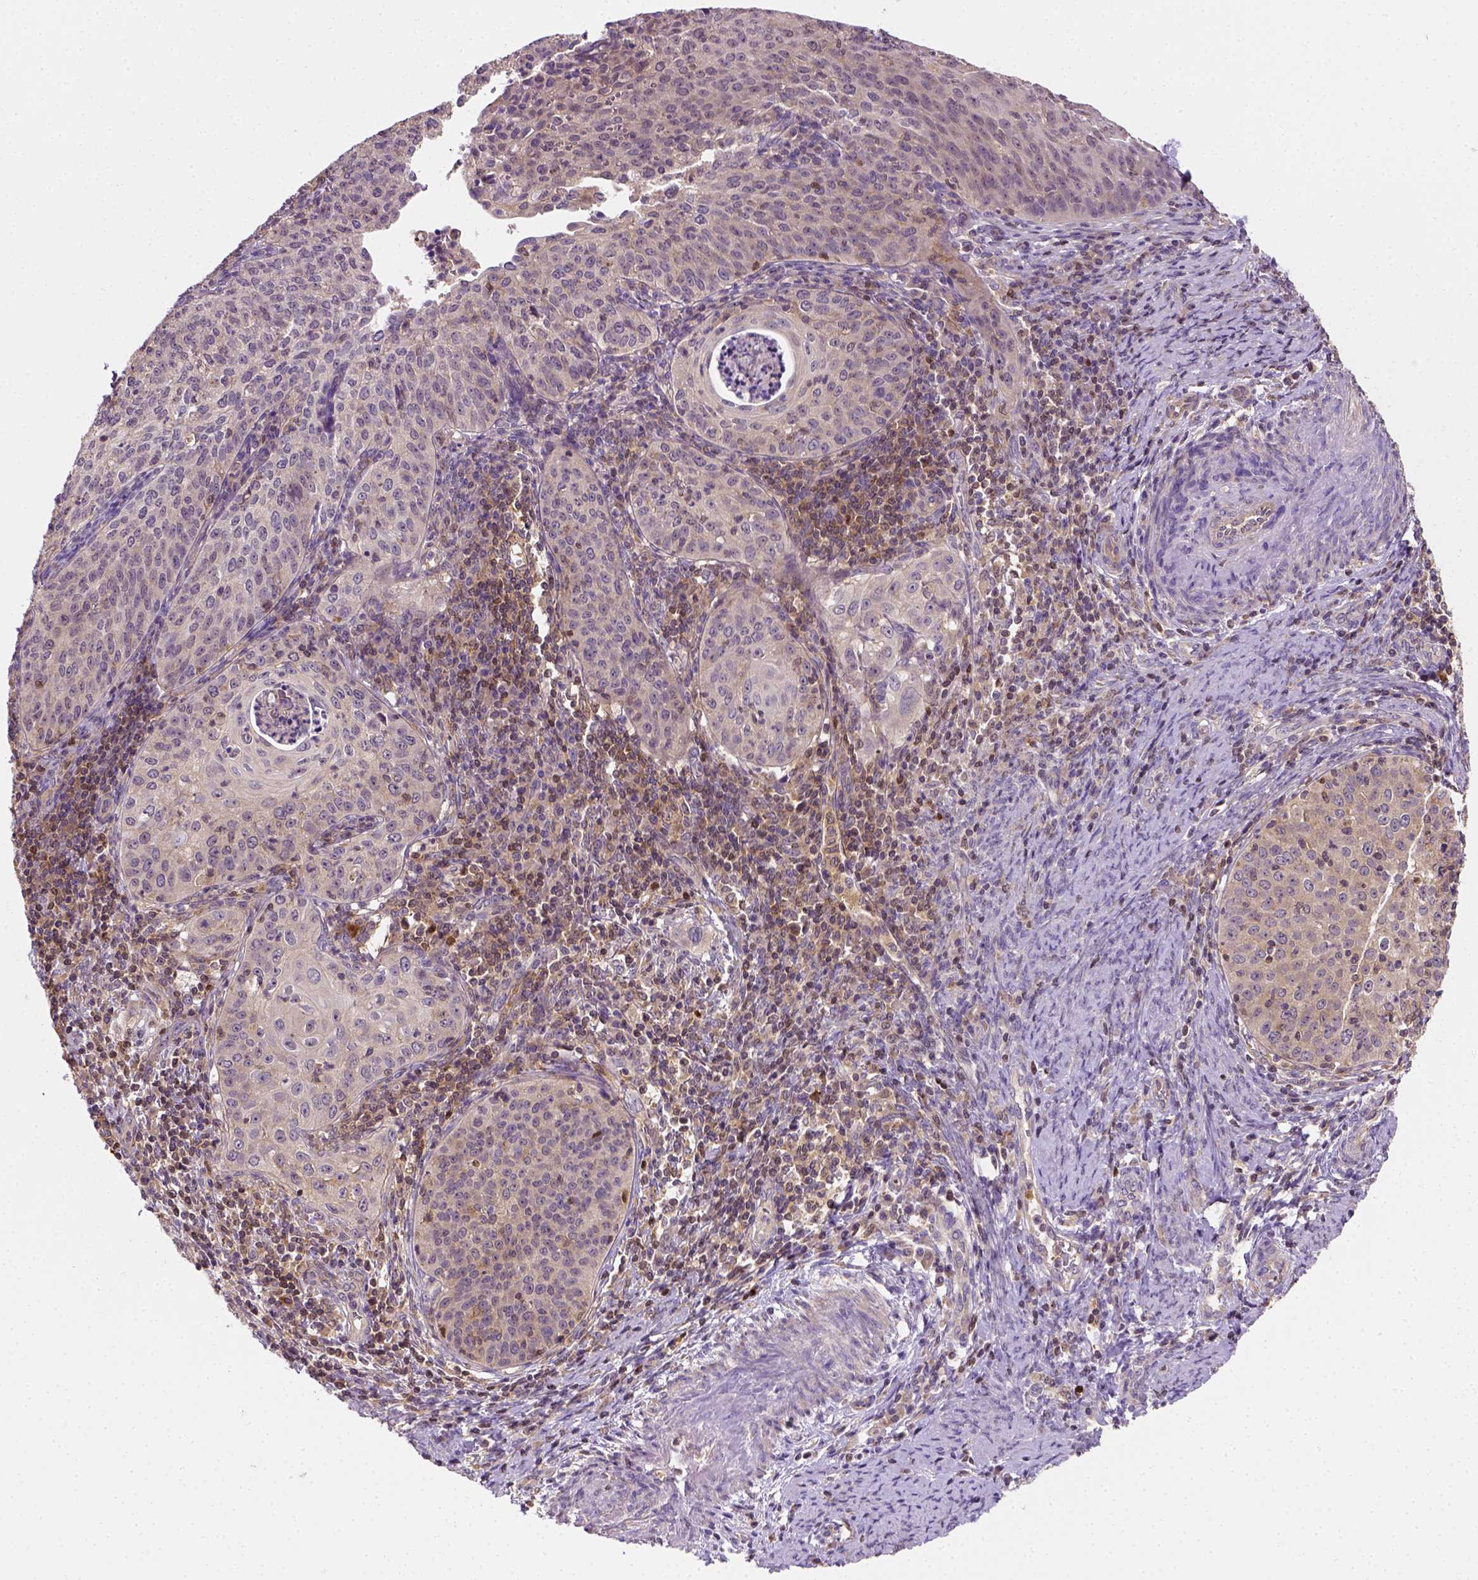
{"staining": {"intensity": "negative", "quantity": "none", "location": "none"}, "tissue": "cervical cancer", "cell_type": "Tumor cells", "image_type": "cancer", "snomed": [{"axis": "morphology", "description": "Squamous cell carcinoma, NOS"}, {"axis": "topography", "description": "Cervix"}], "caption": "Immunohistochemistry (IHC) of cervical squamous cell carcinoma exhibits no staining in tumor cells.", "gene": "MATK", "patient": {"sex": "female", "age": 30}}